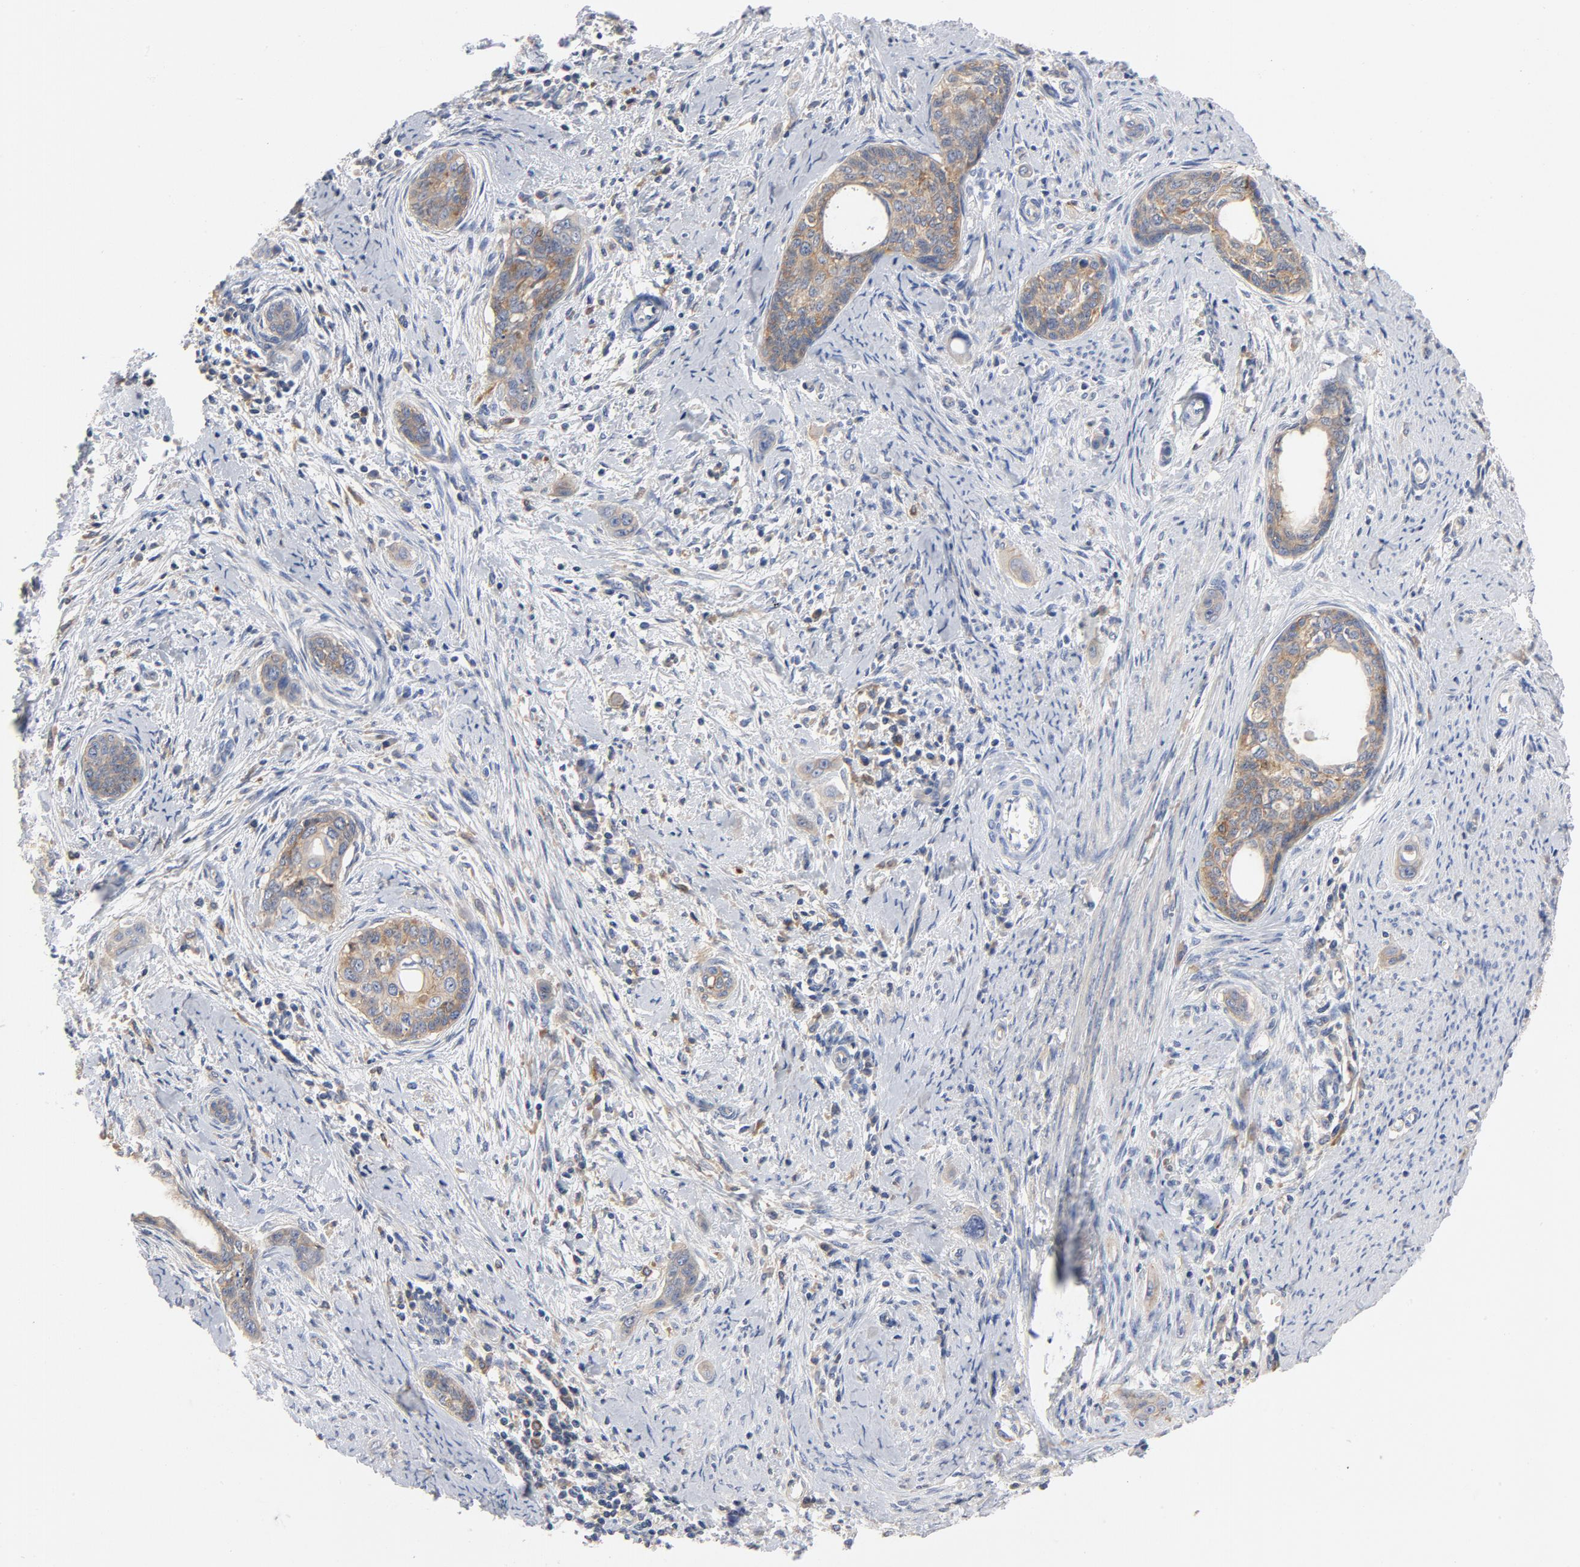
{"staining": {"intensity": "weak", "quantity": ">75%", "location": "cytoplasmic/membranous"}, "tissue": "cervical cancer", "cell_type": "Tumor cells", "image_type": "cancer", "snomed": [{"axis": "morphology", "description": "Squamous cell carcinoma, NOS"}, {"axis": "topography", "description": "Cervix"}], "caption": "Immunohistochemistry histopathology image of neoplastic tissue: human cervical cancer stained using immunohistochemistry (IHC) displays low levels of weak protein expression localized specifically in the cytoplasmic/membranous of tumor cells, appearing as a cytoplasmic/membranous brown color.", "gene": "SRC", "patient": {"sex": "female", "age": 33}}